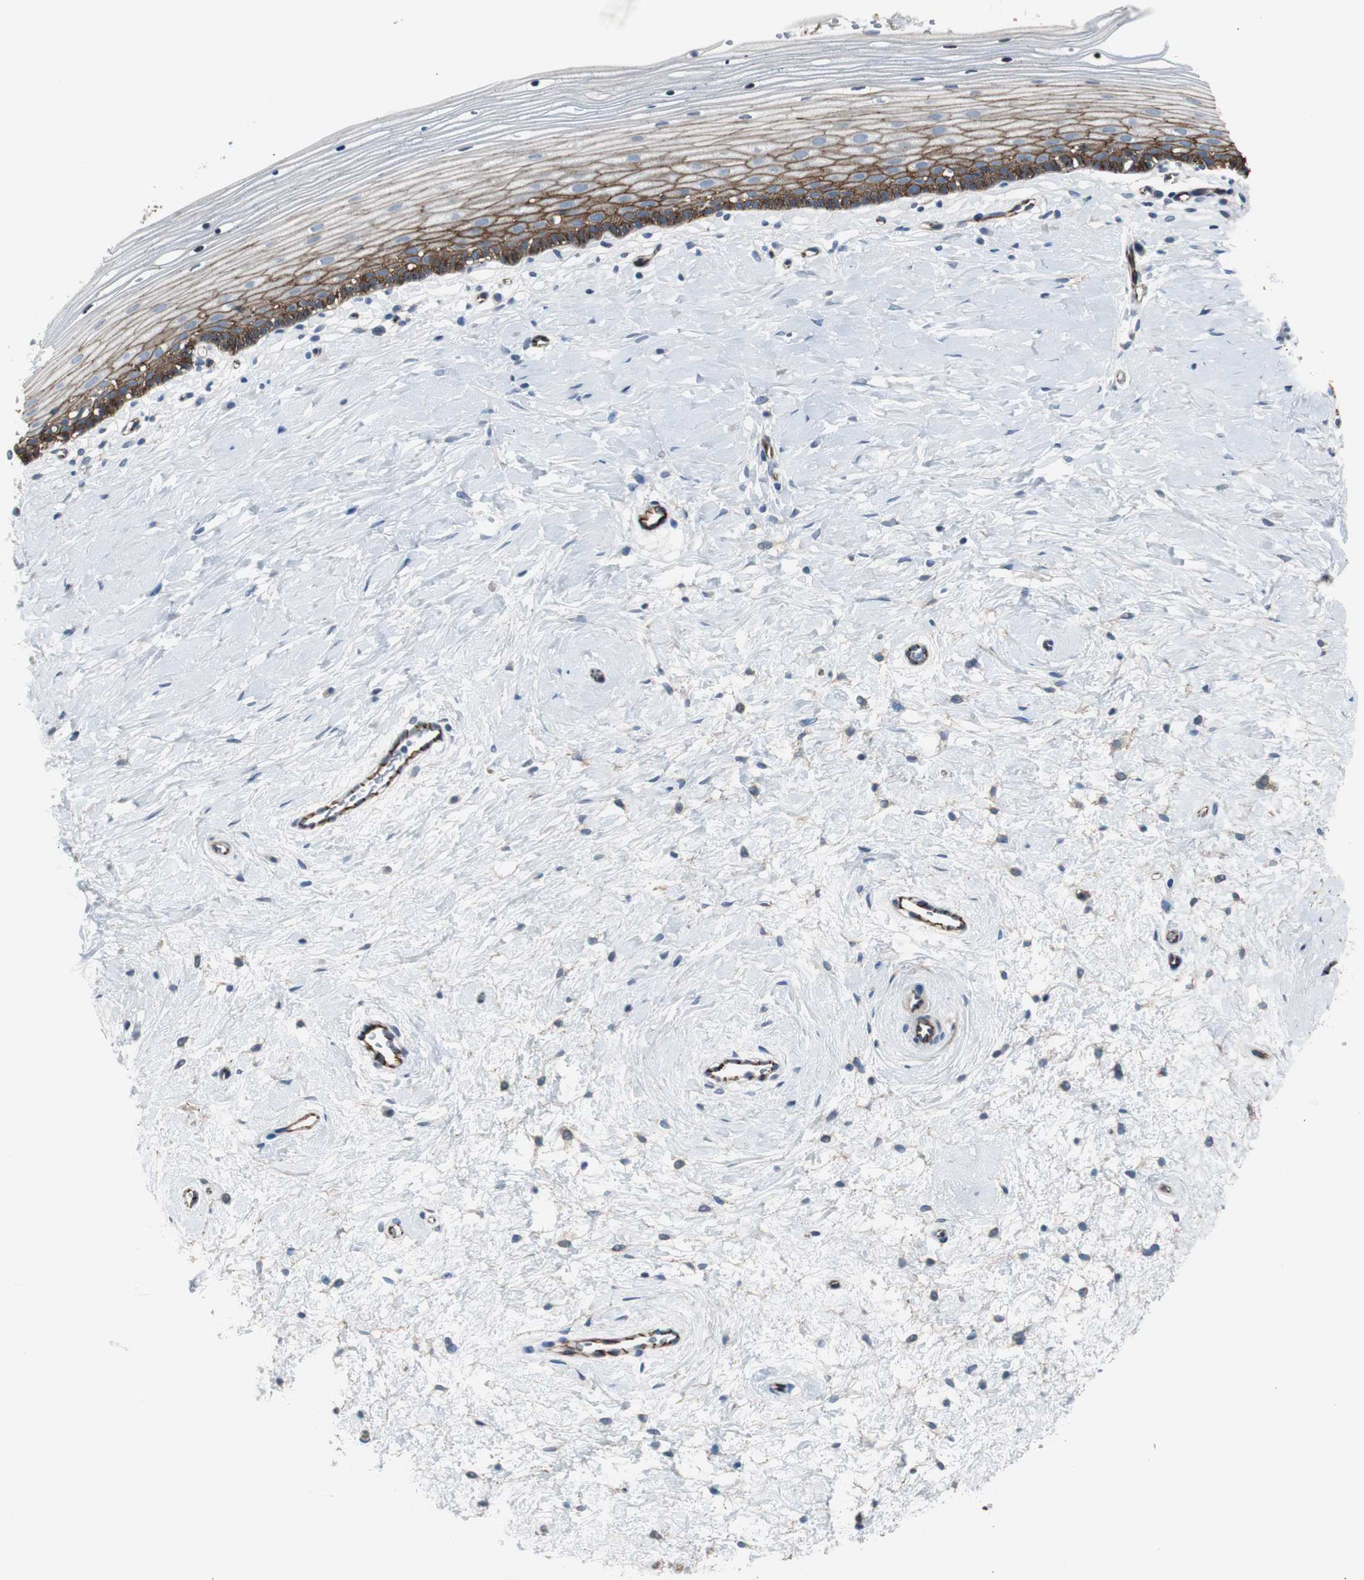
{"staining": {"intensity": "strong", "quantity": ">75%", "location": "cytoplasmic/membranous"}, "tissue": "cervix", "cell_type": "Glandular cells", "image_type": "normal", "snomed": [{"axis": "morphology", "description": "Normal tissue, NOS"}, {"axis": "topography", "description": "Cervix"}], "caption": "Glandular cells show strong cytoplasmic/membranous expression in approximately >75% of cells in benign cervix.", "gene": "STXBP4", "patient": {"sex": "female", "age": 39}}